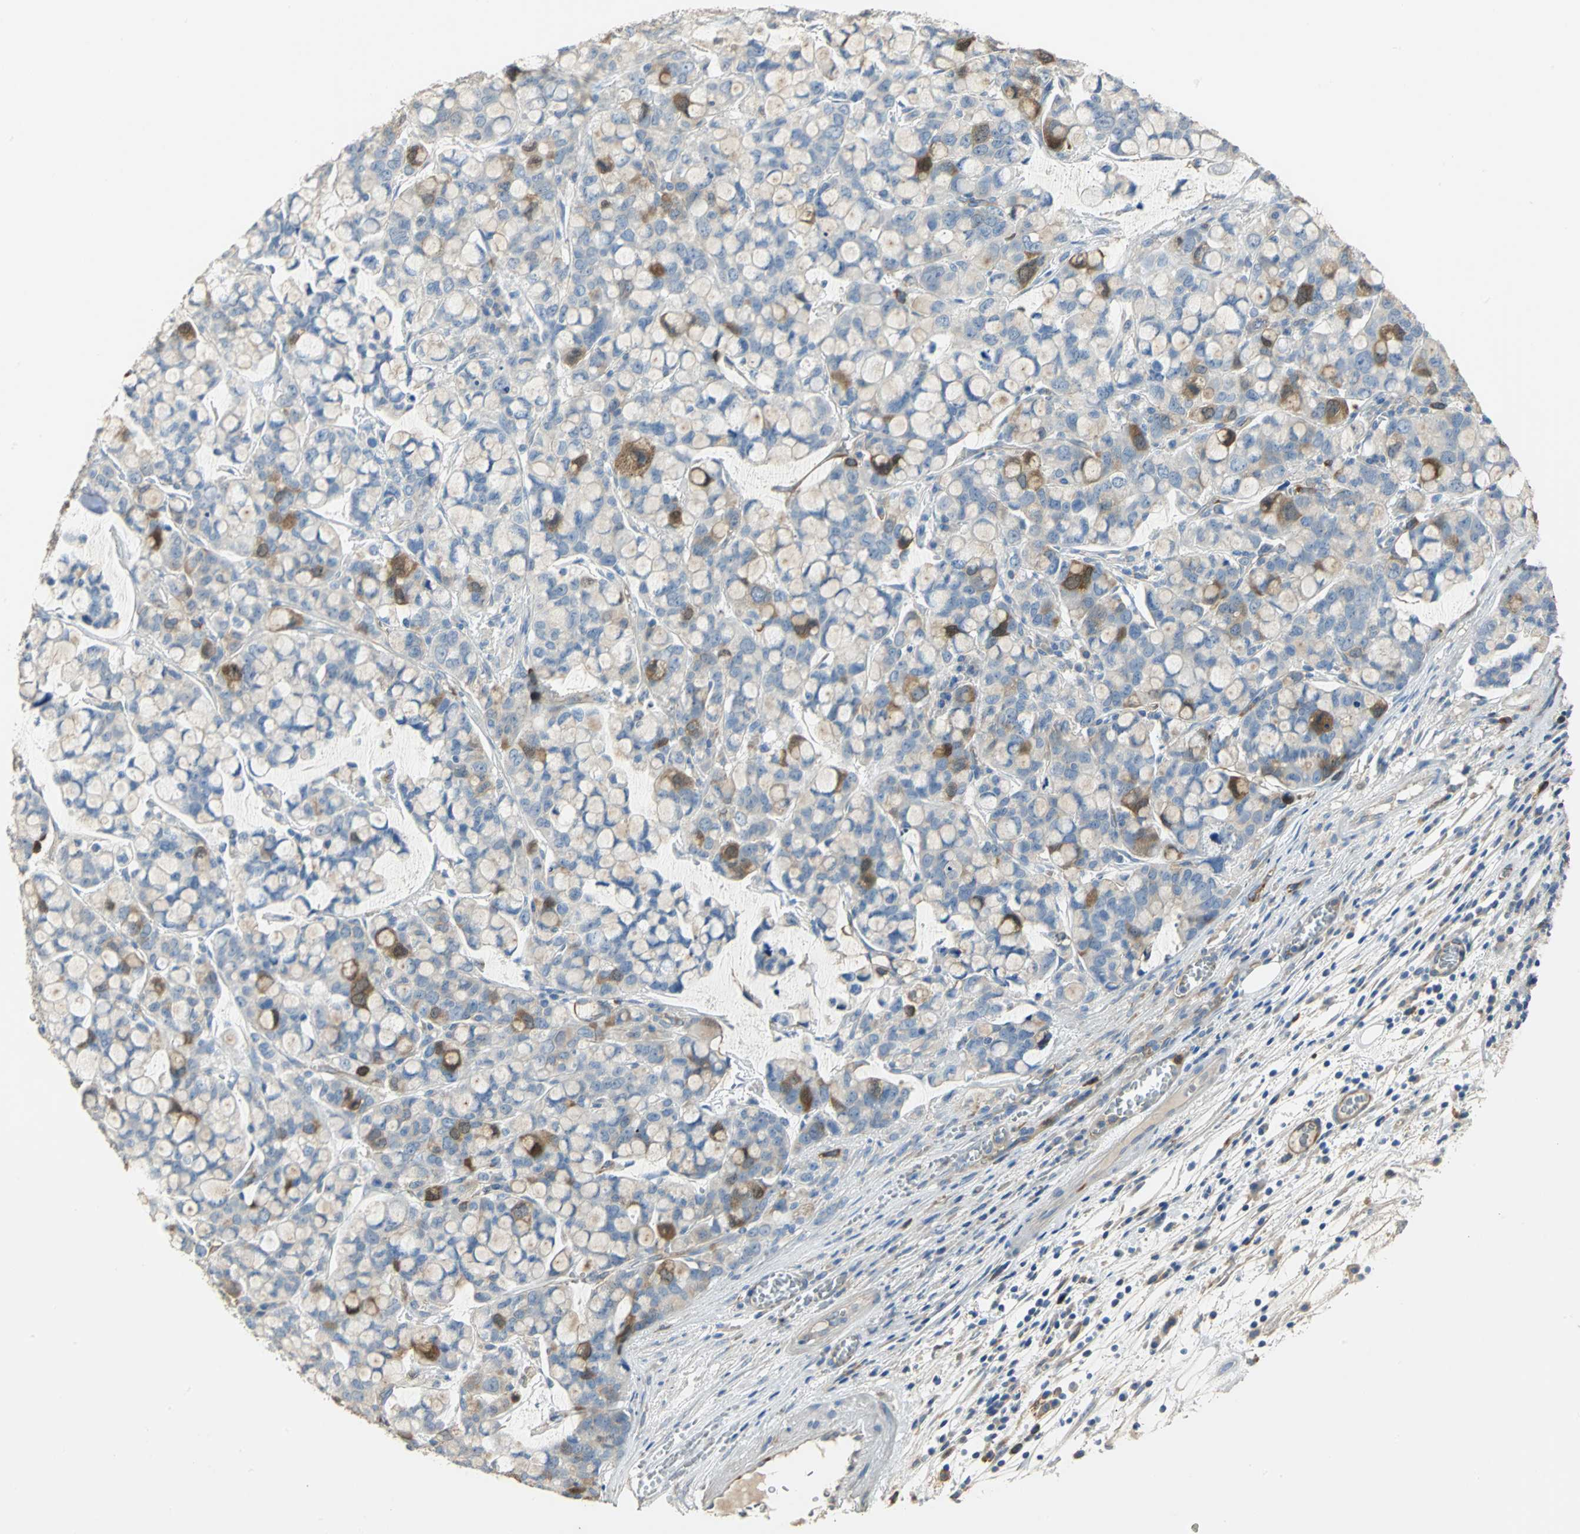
{"staining": {"intensity": "moderate", "quantity": "<25%", "location": "cytoplasmic/membranous"}, "tissue": "stomach cancer", "cell_type": "Tumor cells", "image_type": "cancer", "snomed": [{"axis": "morphology", "description": "Adenocarcinoma, NOS"}, {"axis": "topography", "description": "Stomach, lower"}], "caption": "This histopathology image demonstrates stomach adenocarcinoma stained with immunohistochemistry (IHC) to label a protein in brown. The cytoplasmic/membranous of tumor cells show moderate positivity for the protein. Nuclei are counter-stained blue.", "gene": "DLGAP5", "patient": {"sex": "male", "age": 84}}